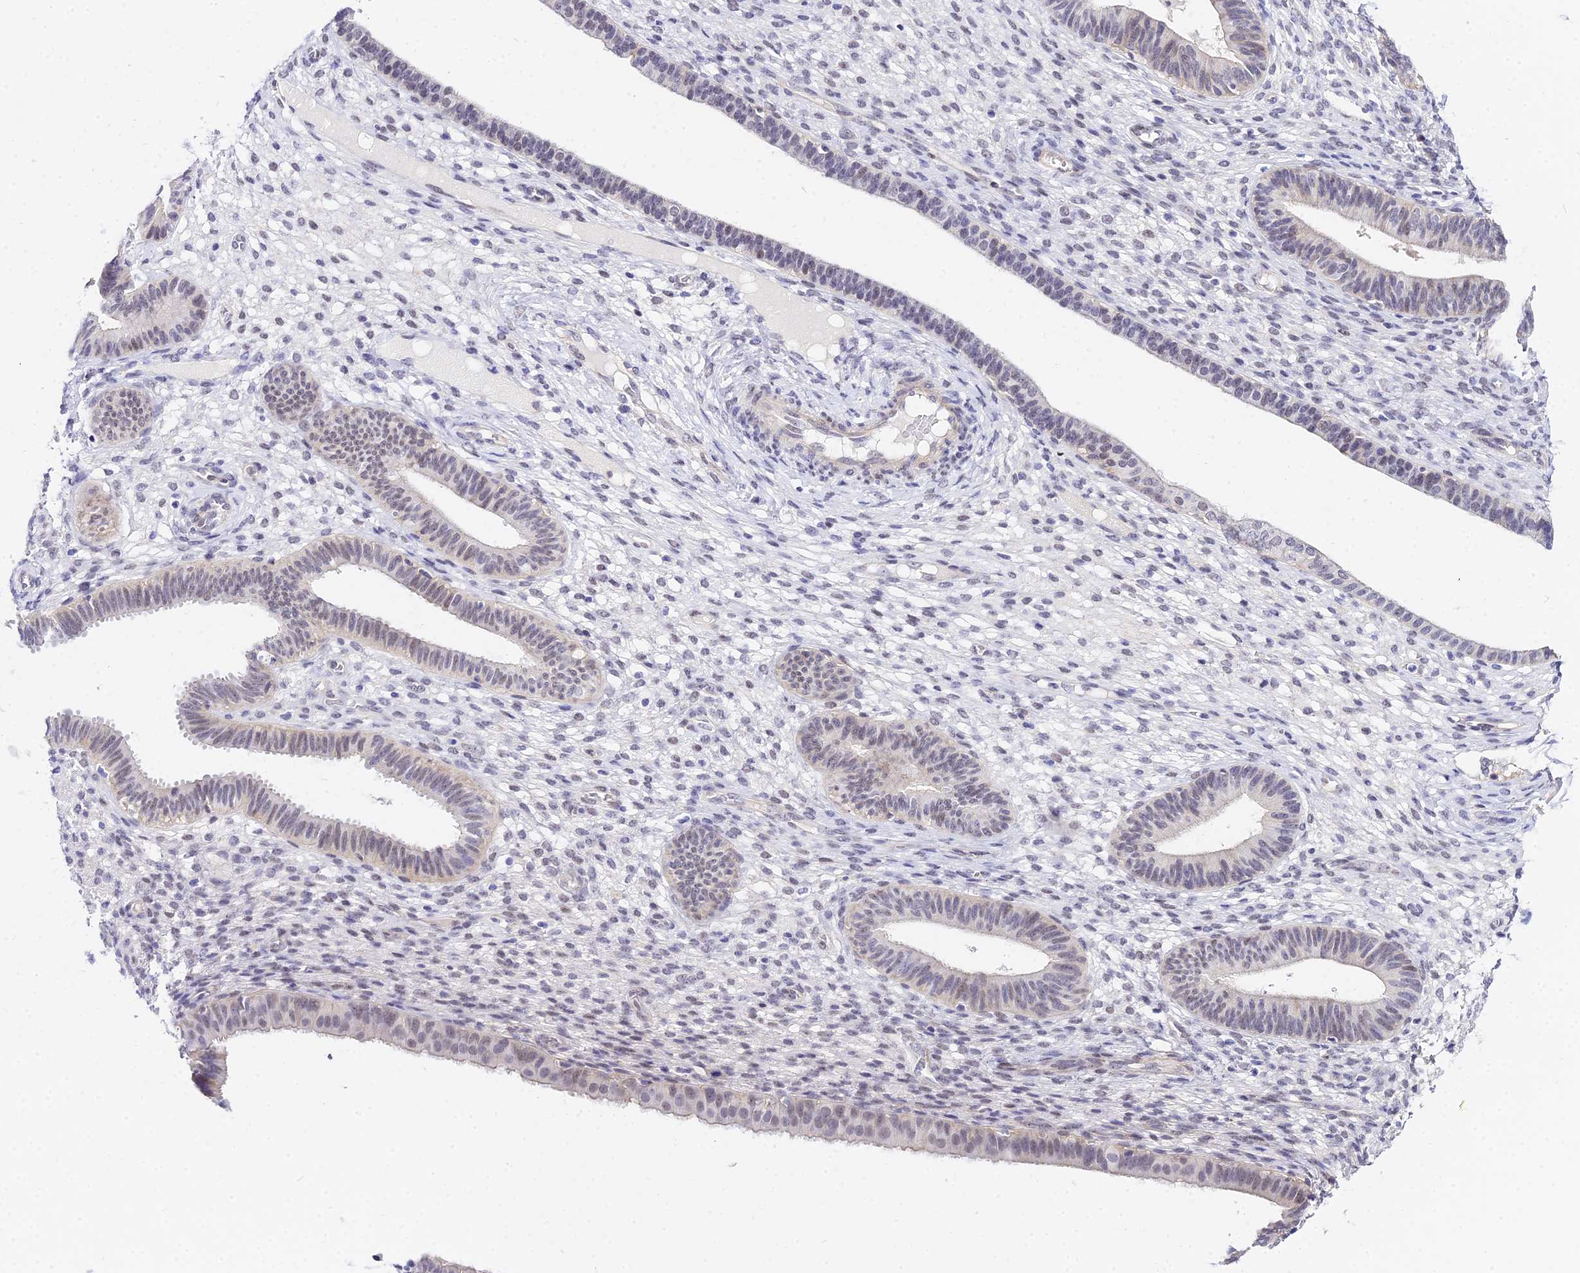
{"staining": {"intensity": "negative", "quantity": "none", "location": "none"}, "tissue": "endometrium", "cell_type": "Cells in endometrial stroma", "image_type": "normal", "snomed": [{"axis": "morphology", "description": "Normal tissue, NOS"}, {"axis": "topography", "description": "Endometrium"}], "caption": "An IHC histopathology image of normal endometrium is shown. There is no staining in cells in endometrial stroma of endometrium.", "gene": "ZNF628", "patient": {"sex": "female", "age": 61}}